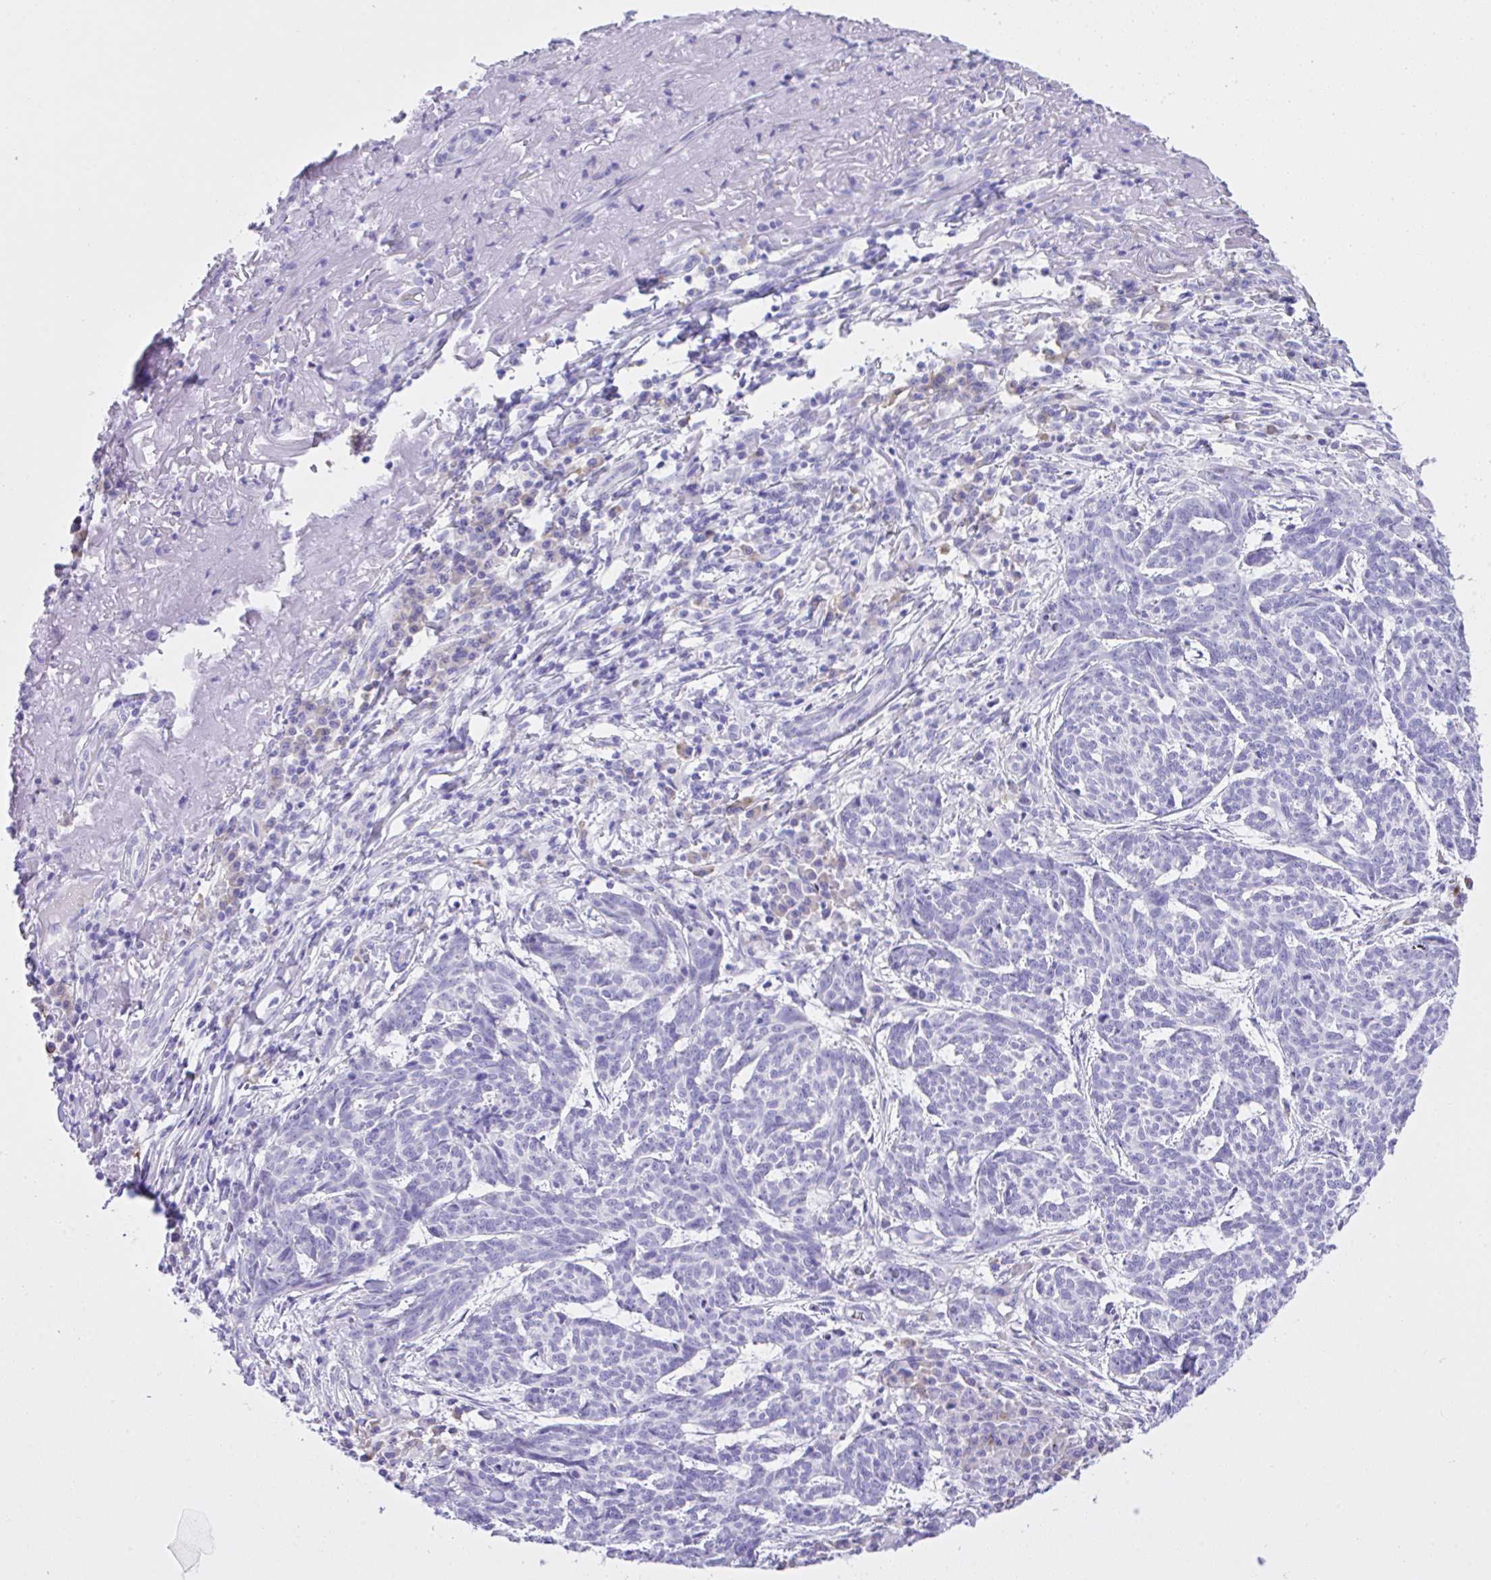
{"staining": {"intensity": "negative", "quantity": "none", "location": "none"}, "tissue": "skin cancer", "cell_type": "Tumor cells", "image_type": "cancer", "snomed": [{"axis": "morphology", "description": "Basal cell carcinoma"}, {"axis": "topography", "description": "Skin"}], "caption": "This is a photomicrograph of immunohistochemistry (IHC) staining of skin cancer (basal cell carcinoma), which shows no expression in tumor cells.", "gene": "SEL1L2", "patient": {"sex": "female", "age": 93}}